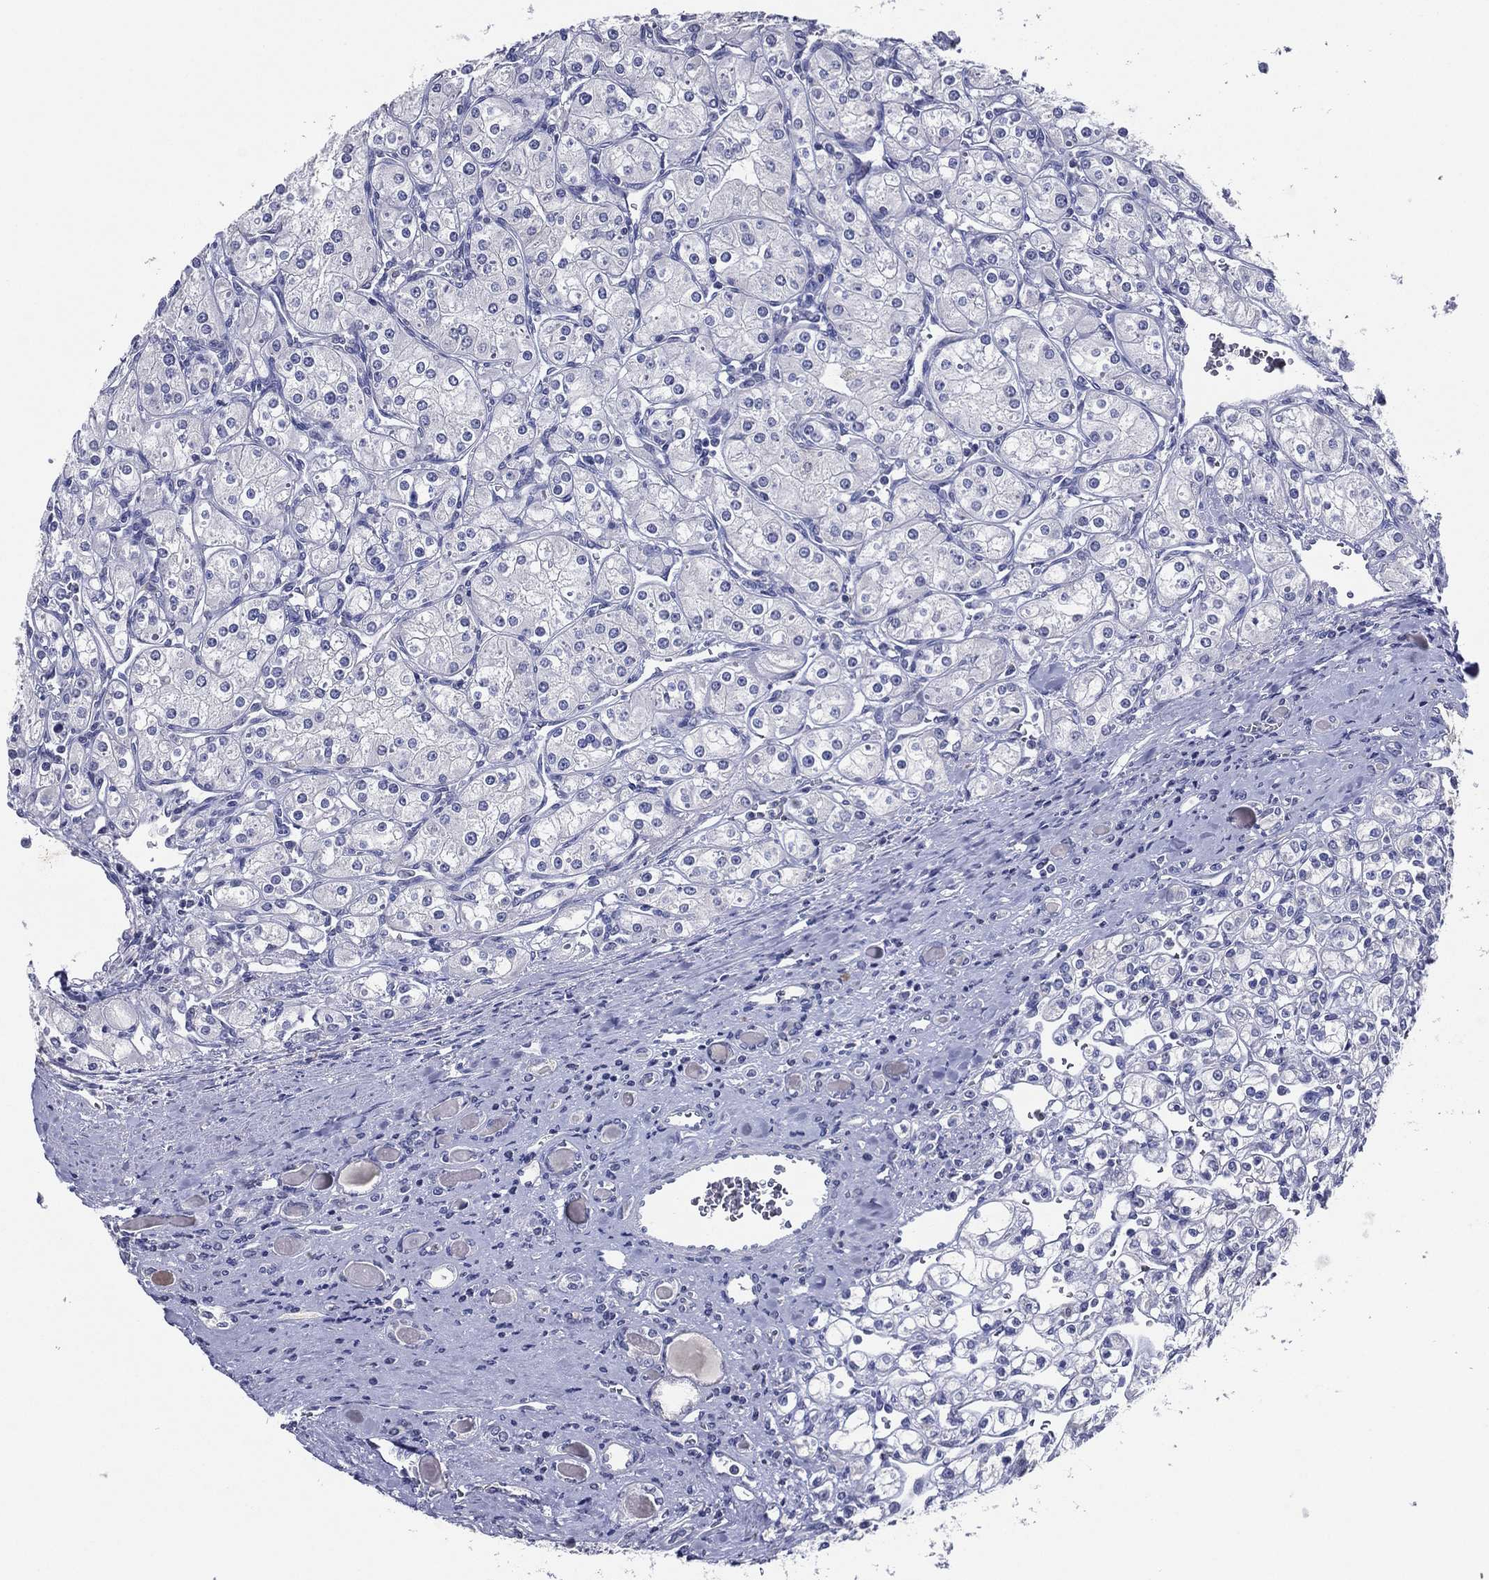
{"staining": {"intensity": "negative", "quantity": "none", "location": "none"}, "tissue": "renal cancer", "cell_type": "Tumor cells", "image_type": "cancer", "snomed": [{"axis": "morphology", "description": "Adenocarcinoma, NOS"}, {"axis": "topography", "description": "Kidney"}], "caption": "Immunohistochemistry (IHC) of human renal cancer displays no expression in tumor cells.", "gene": "TFAP2A", "patient": {"sex": "male", "age": 77}}